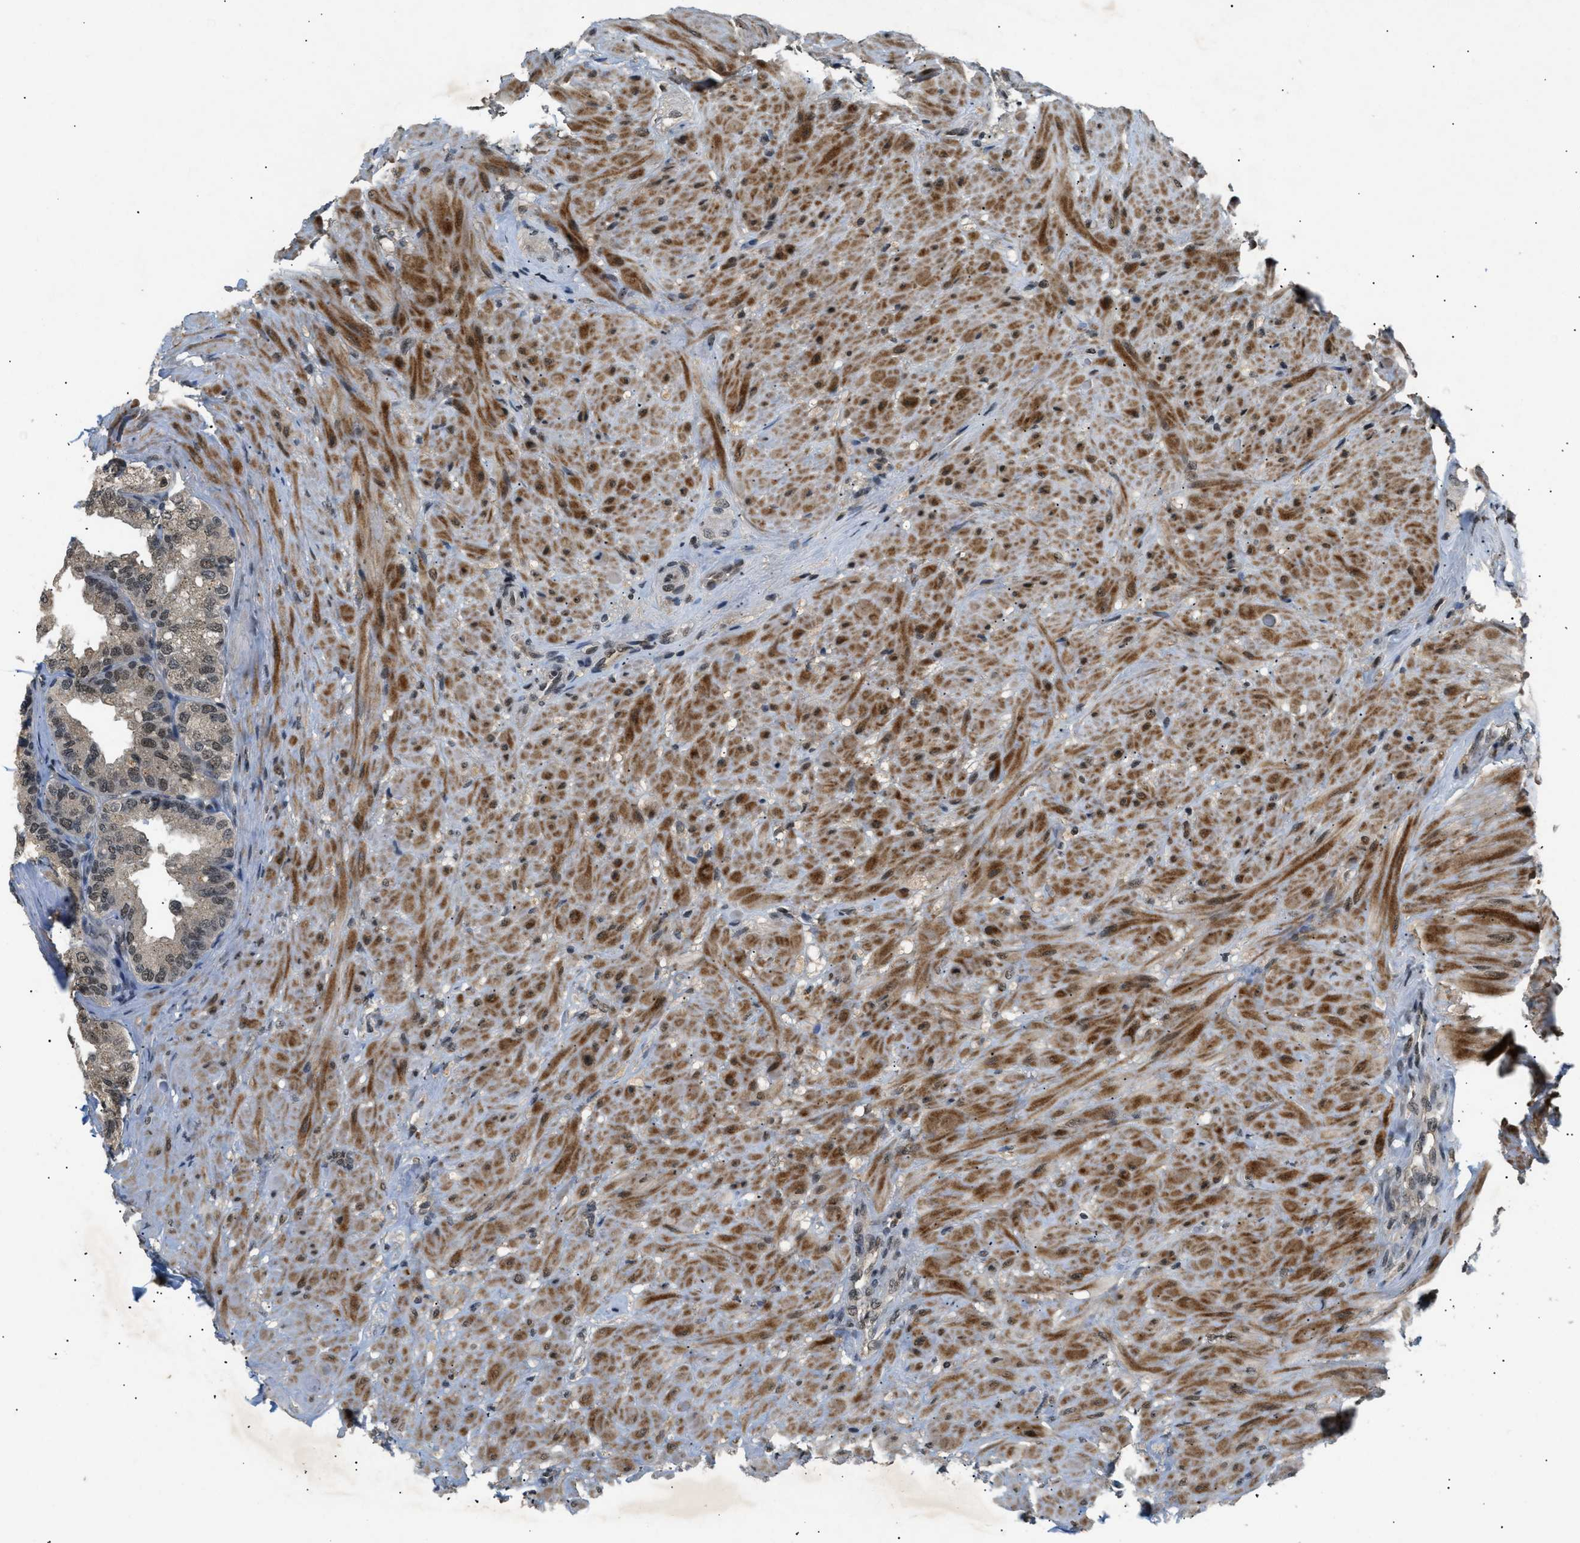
{"staining": {"intensity": "moderate", "quantity": ">75%", "location": "nuclear"}, "tissue": "seminal vesicle", "cell_type": "Glandular cells", "image_type": "normal", "snomed": [{"axis": "morphology", "description": "Normal tissue, NOS"}, {"axis": "topography", "description": "Seminal veicle"}], "caption": "This photomicrograph exhibits benign seminal vesicle stained with immunohistochemistry (IHC) to label a protein in brown. The nuclear of glandular cells show moderate positivity for the protein. Nuclei are counter-stained blue.", "gene": "RBM5", "patient": {"sex": "male", "age": 68}}